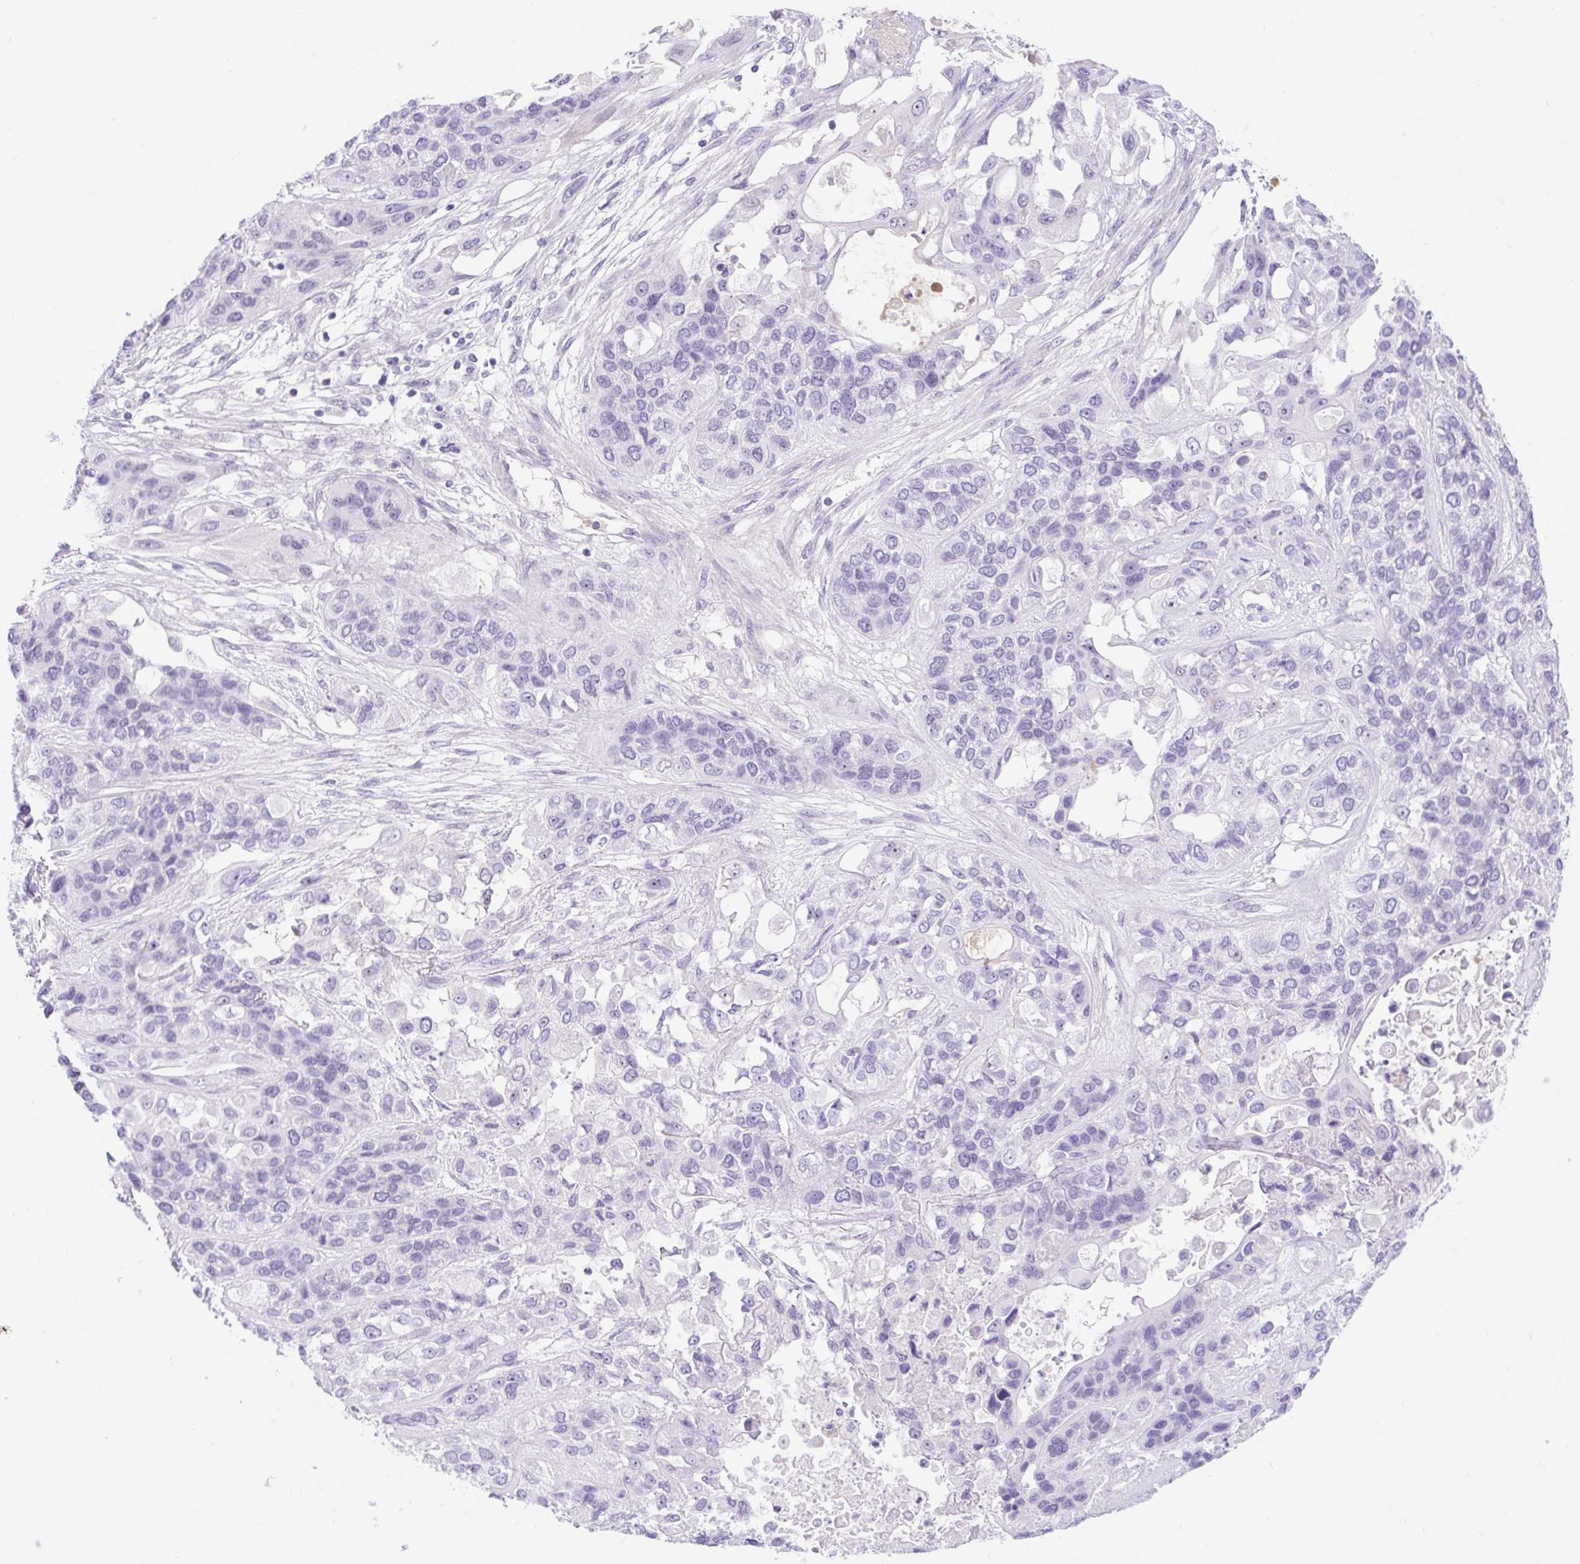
{"staining": {"intensity": "negative", "quantity": "none", "location": "none"}, "tissue": "lung cancer", "cell_type": "Tumor cells", "image_type": "cancer", "snomed": [{"axis": "morphology", "description": "Squamous cell carcinoma, NOS"}, {"axis": "topography", "description": "Lung"}], "caption": "DAB (3,3'-diaminobenzidine) immunohistochemical staining of squamous cell carcinoma (lung) shows no significant positivity in tumor cells.", "gene": "SLC28A1", "patient": {"sex": "female", "age": 70}}